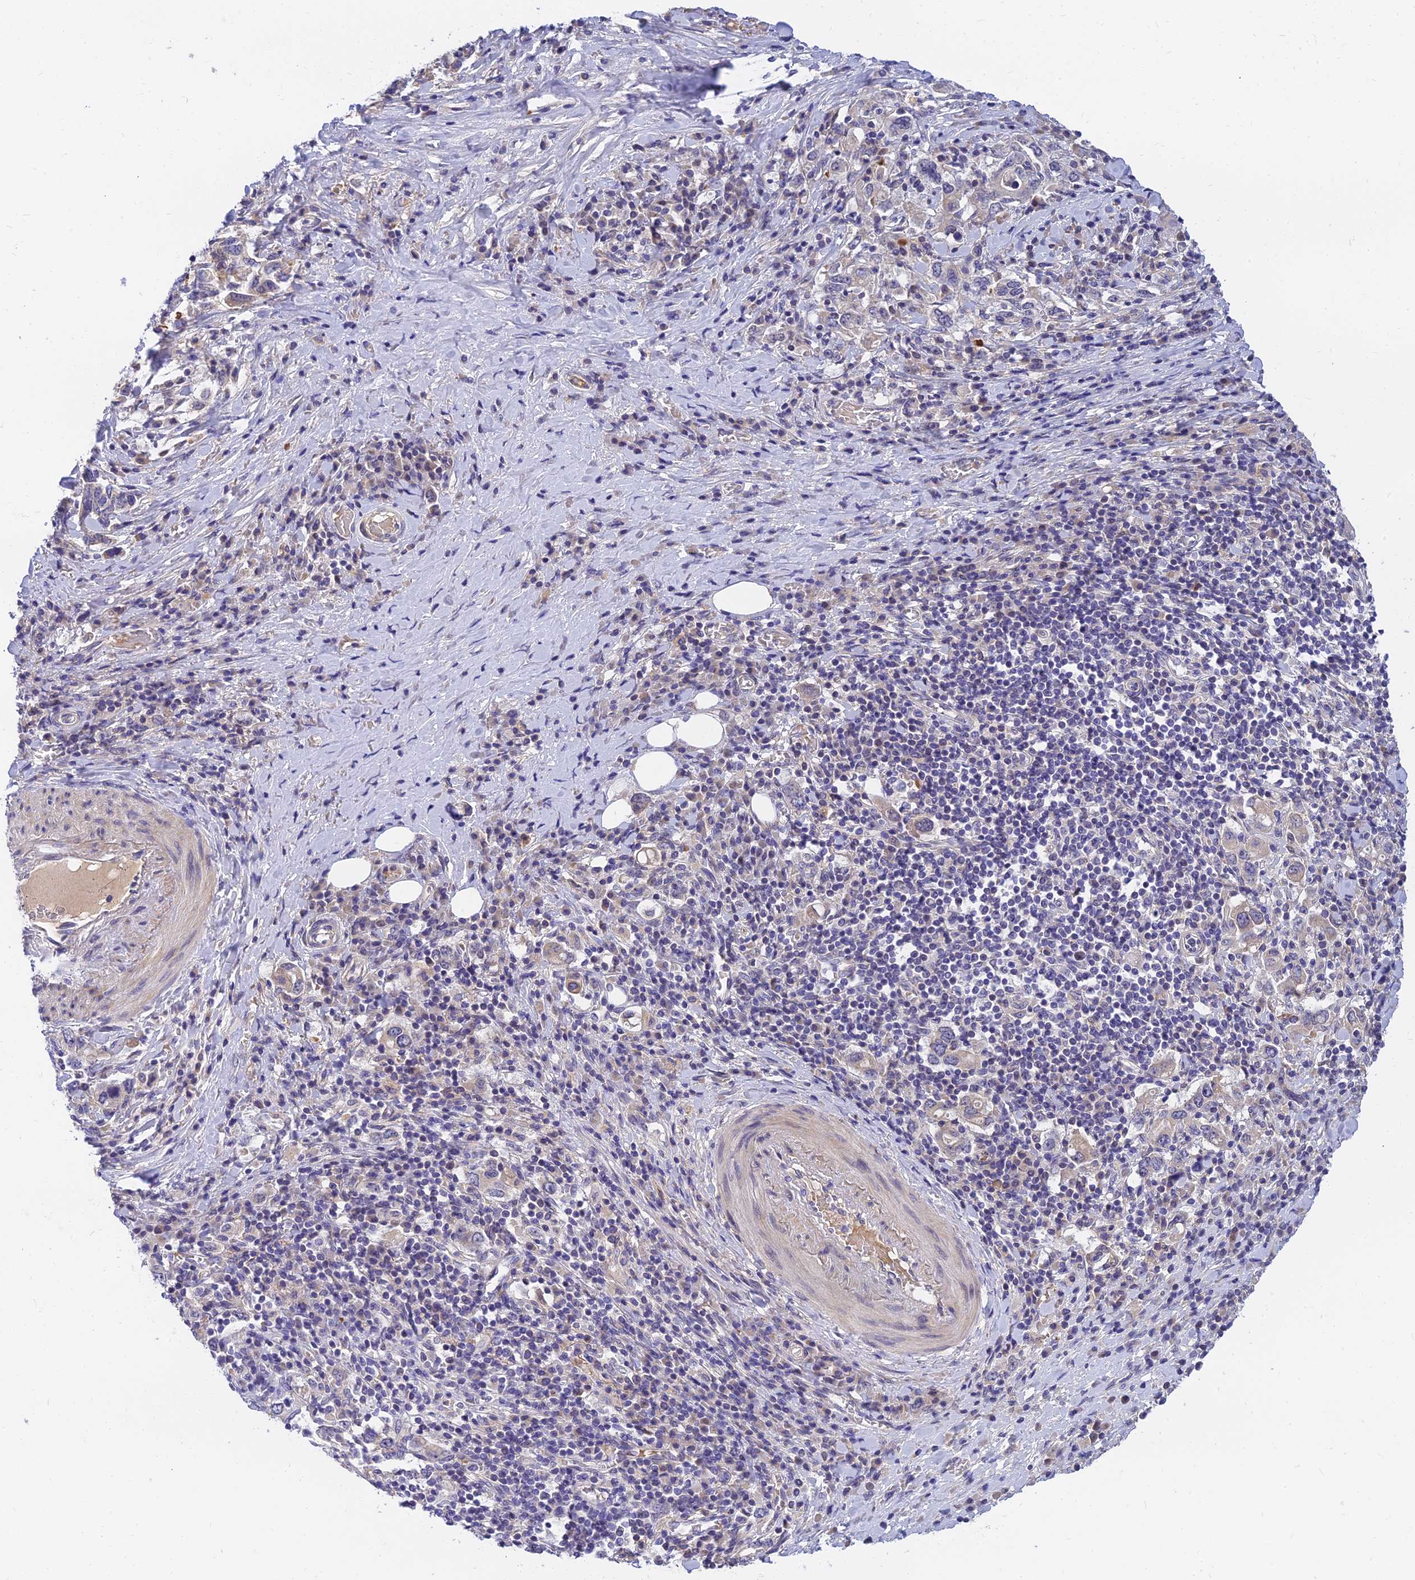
{"staining": {"intensity": "negative", "quantity": "none", "location": "none"}, "tissue": "stomach cancer", "cell_type": "Tumor cells", "image_type": "cancer", "snomed": [{"axis": "morphology", "description": "Adenocarcinoma, NOS"}, {"axis": "topography", "description": "Stomach, upper"}, {"axis": "topography", "description": "Stomach"}], "caption": "Immunohistochemical staining of stomach cancer (adenocarcinoma) demonstrates no significant expression in tumor cells.", "gene": "ANKS4B", "patient": {"sex": "male", "age": 62}}